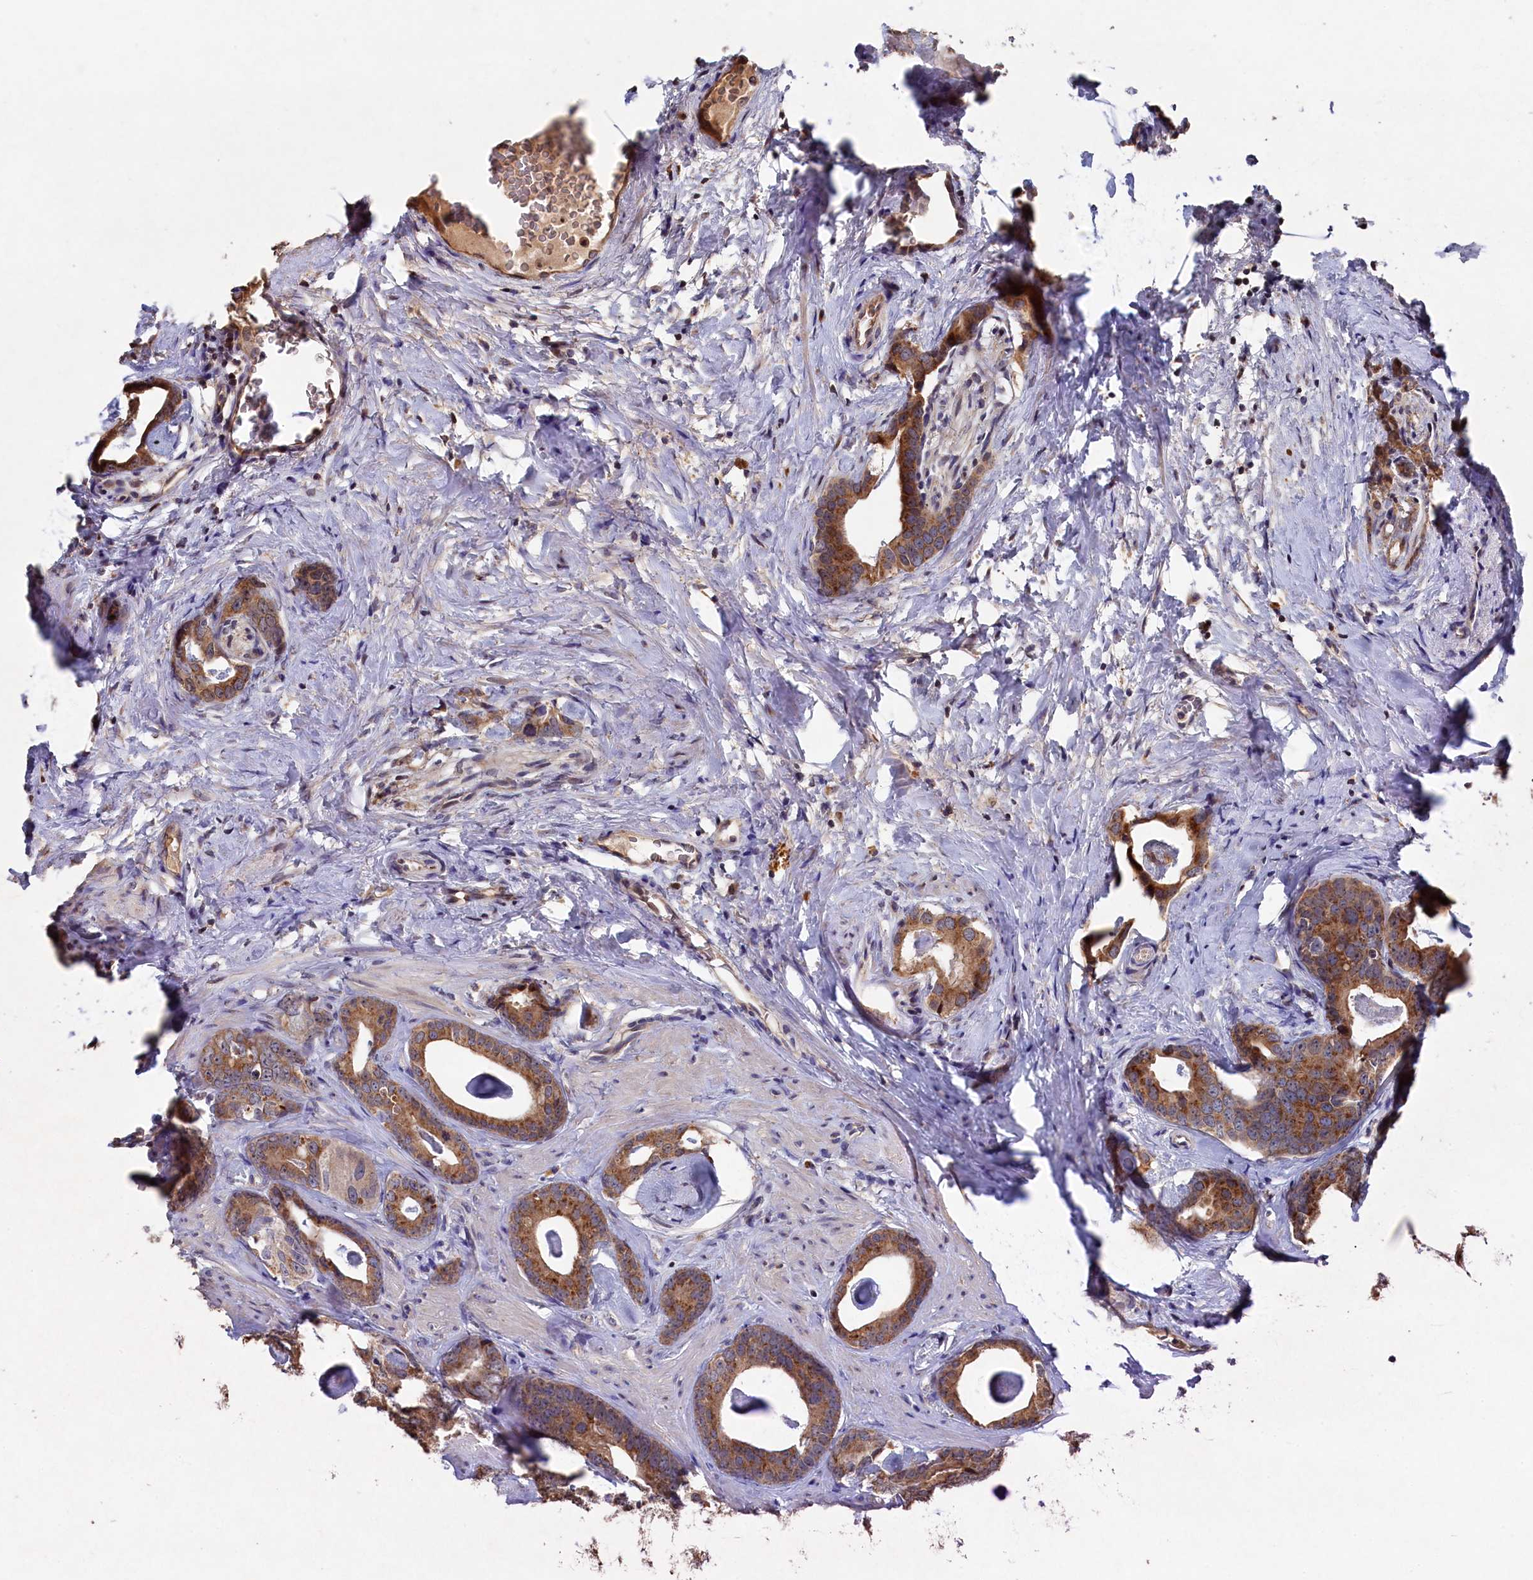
{"staining": {"intensity": "moderate", "quantity": ">75%", "location": "cytoplasmic/membranous"}, "tissue": "prostate cancer", "cell_type": "Tumor cells", "image_type": "cancer", "snomed": [{"axis": "morphology", "description": "Adenocarcinoma, Low grade"}, {"axis": "topography", "description": "Prostate"}], "caption": "Prostate cancer (low-grade adenocarcinoma) stained with immunohistochemistry shows moderate cytoplasmic/membranous positivity in about >75% of tumor cells.", "gene": "NAA60", "patient": {"sex": "male", "age": 63}}